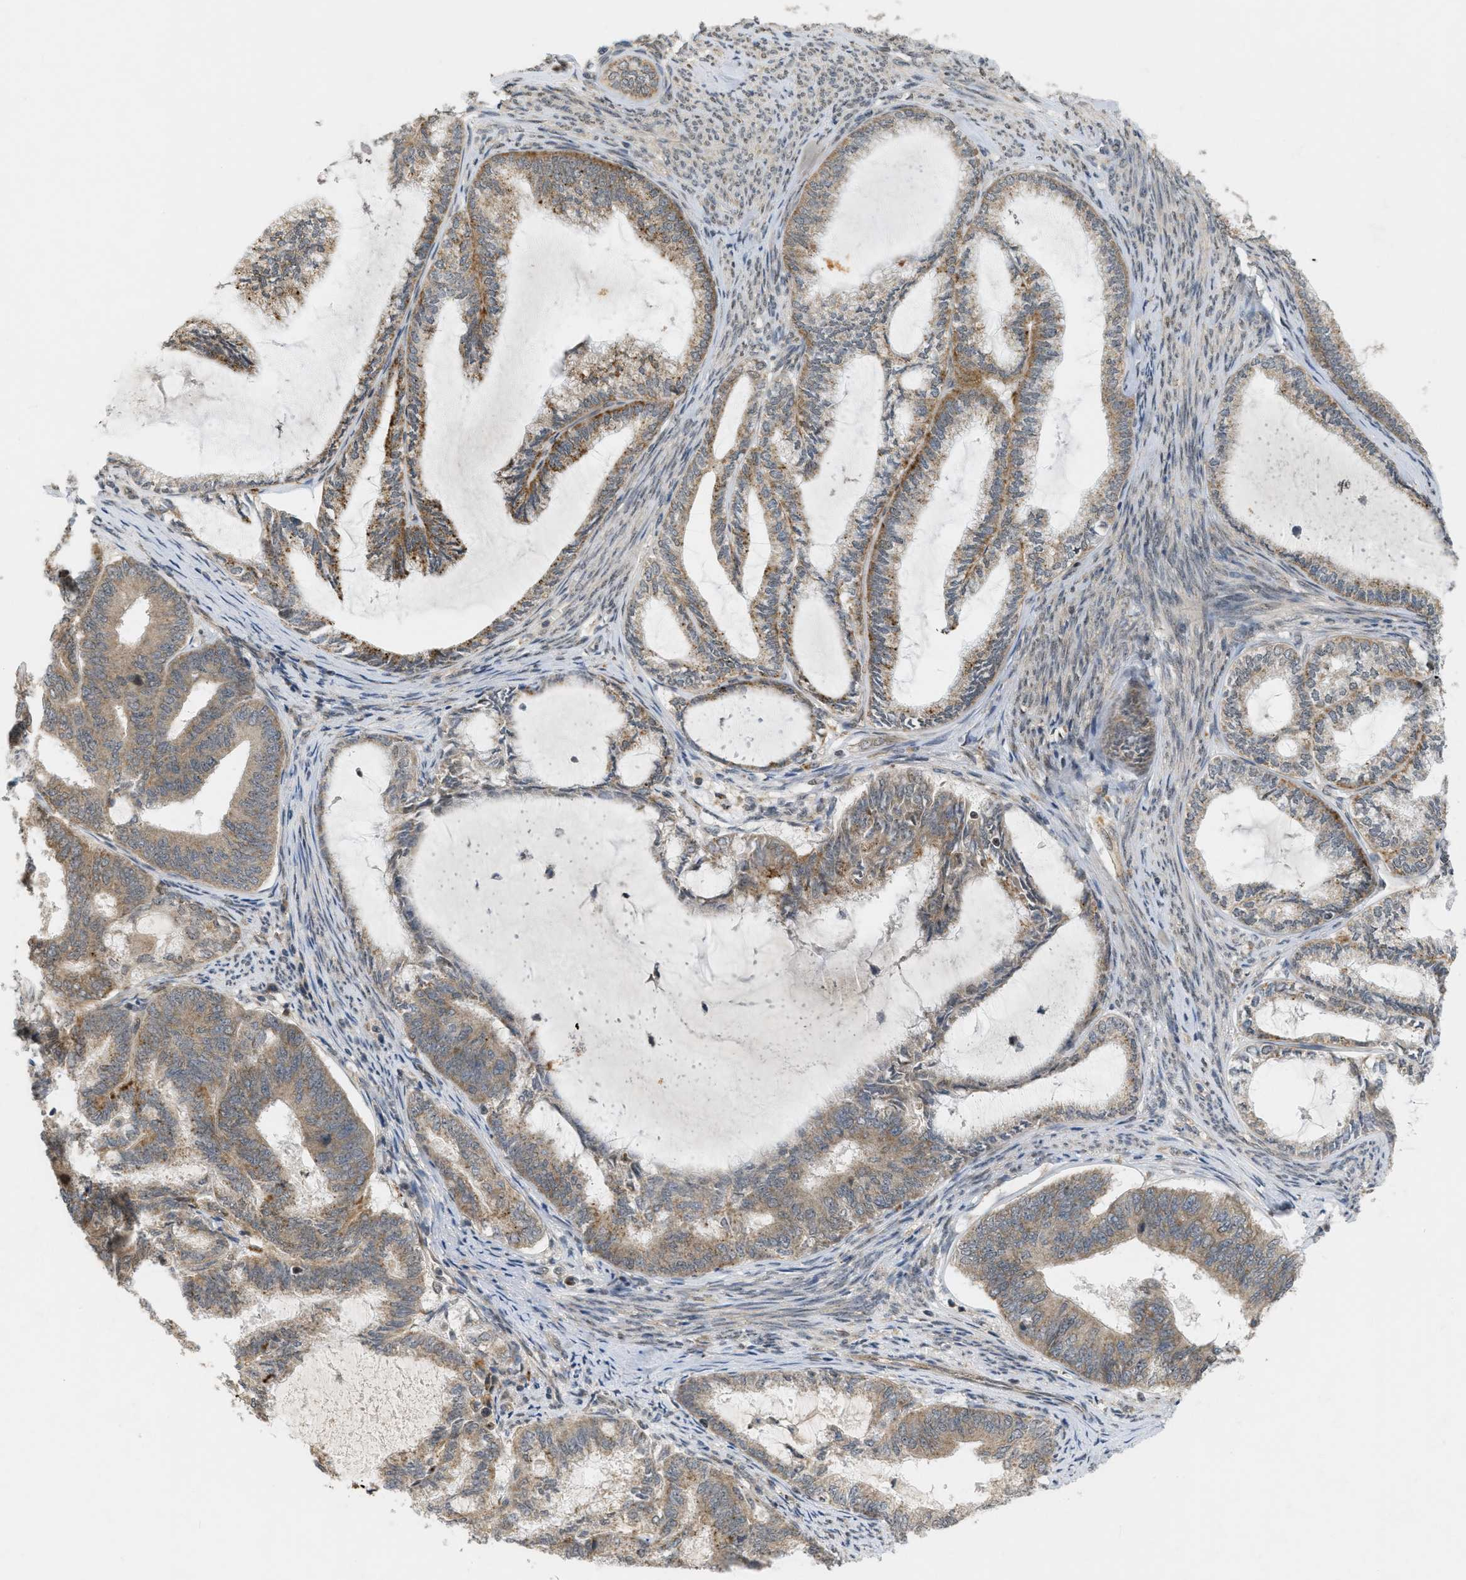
{"staining": {"intensity": "moderate", "quantity": ">75%", "location": "cytoplasmic/membranous"}, "tissue": "endometrial cancer", "cell_type": "Tumor cells", "image_type": "cancer", "snomed": [{"axis": "morphology", "description": "Adenocarcinoma, NOS"}, {"axis": "topography", "description": "Endometrium"}], "caption": "Immunohistochemistry (IHC) staining of endometrial cancer, which shows medium levels of moderate cytoplasmic/membranous expression in about >75% of tumor cells indicating moderate cytoplasmic/membranous protein staining. The staining was performed using DAB (3,3'-diaminobenzidine) (brown) for protein detection and nuclei were counterstained in hematoxylin (blue).", "gene": "PRKD1", "patient": {"sex": "female", "age": 86}}